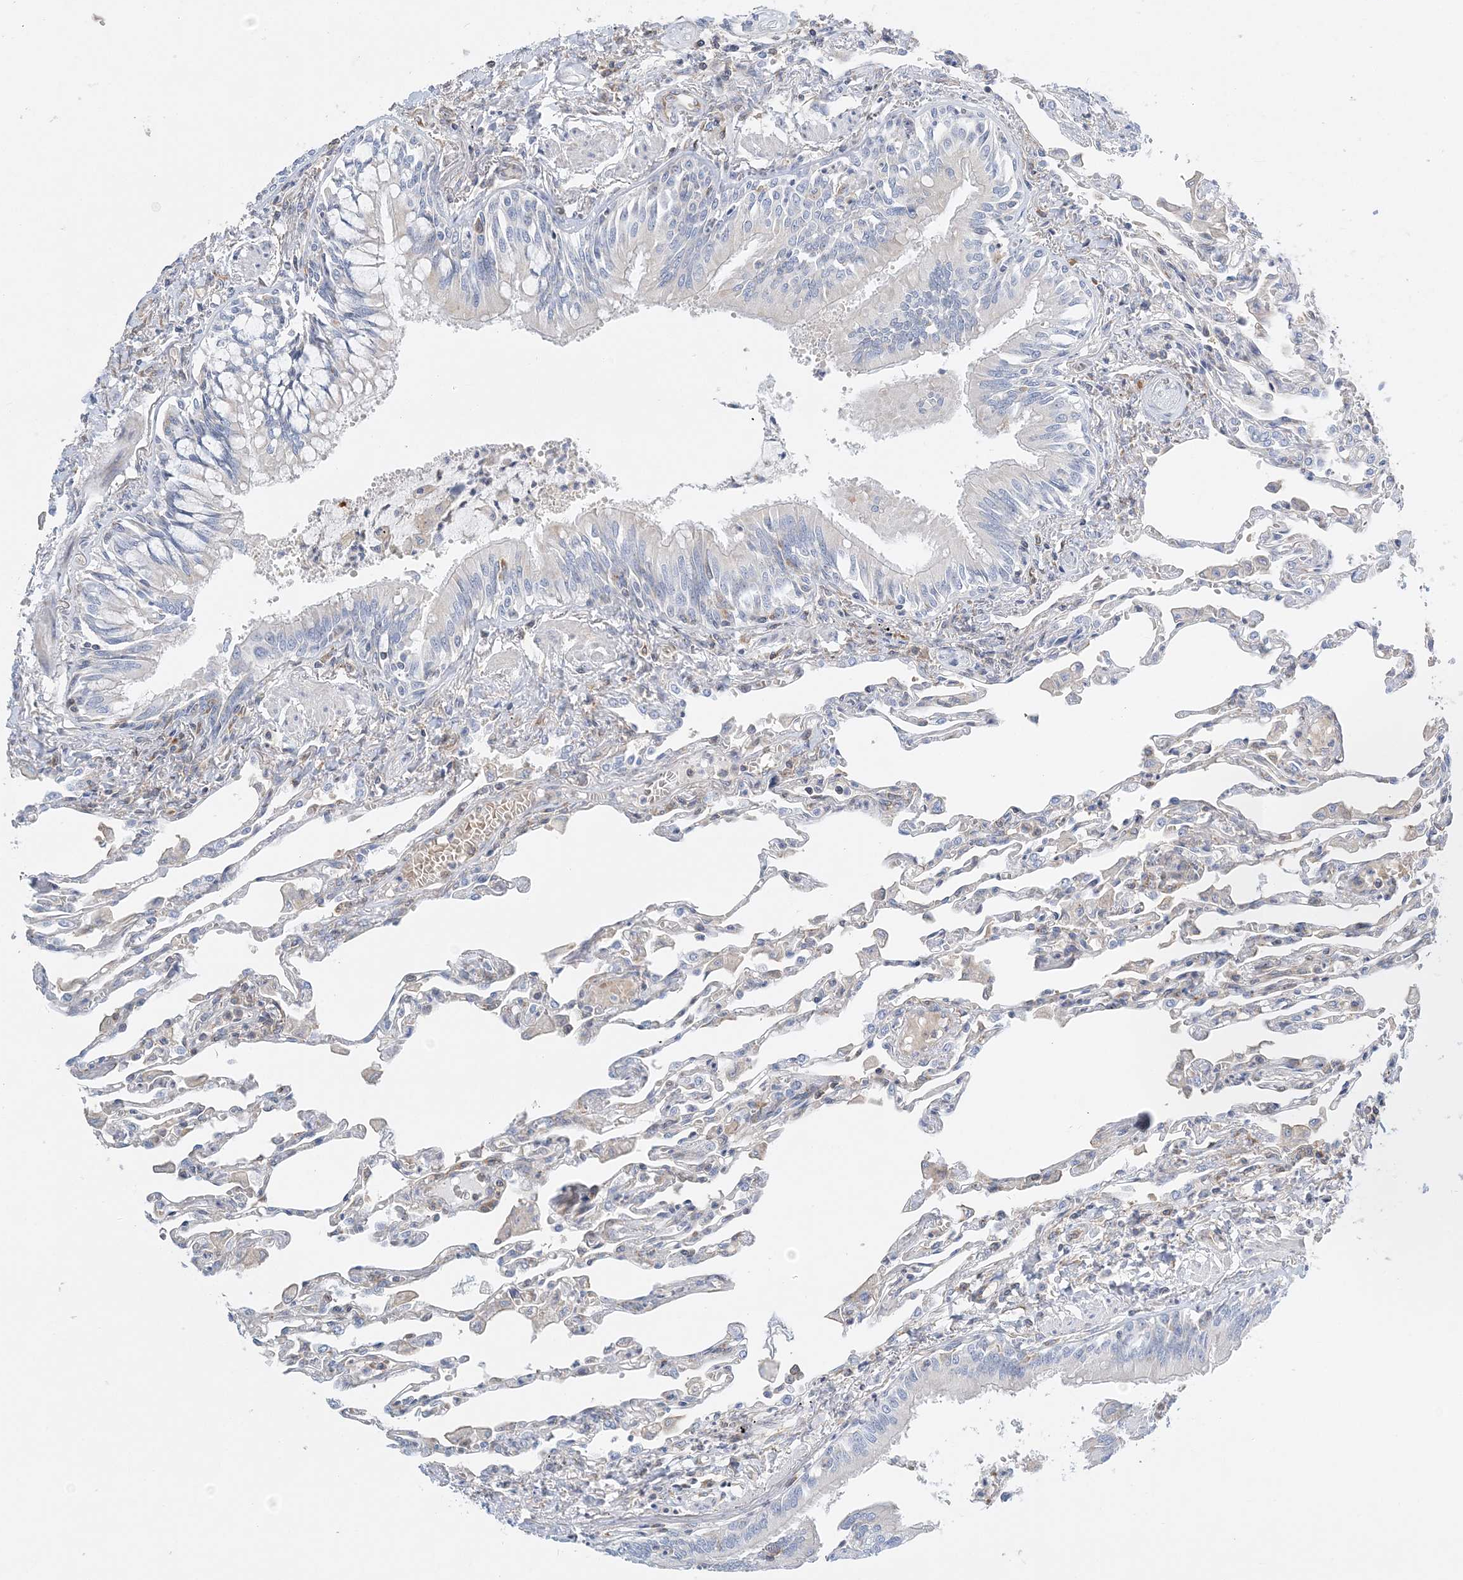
{"staining": {"intensity": "negative", "quantity": "none", "location": "none"}, "tissue": "lung", "cell_type": "Alveolar cells", "image_type": "normal", "snomed": [{"axis": "morphology", "description": "Normal tissue, NOS"}, {"axis": "topography", "description": "Bronchus"}, {"axis": "topography", "description": "Lung"}], "caption": "A high-resolution image shows immunohistochemistry (IHC) staining of unremarkable lung, which exhibits no significant positivity in alveolar cells.", "gene": "FAM114A2", "patient": {"sex": "female", "age": 49}}